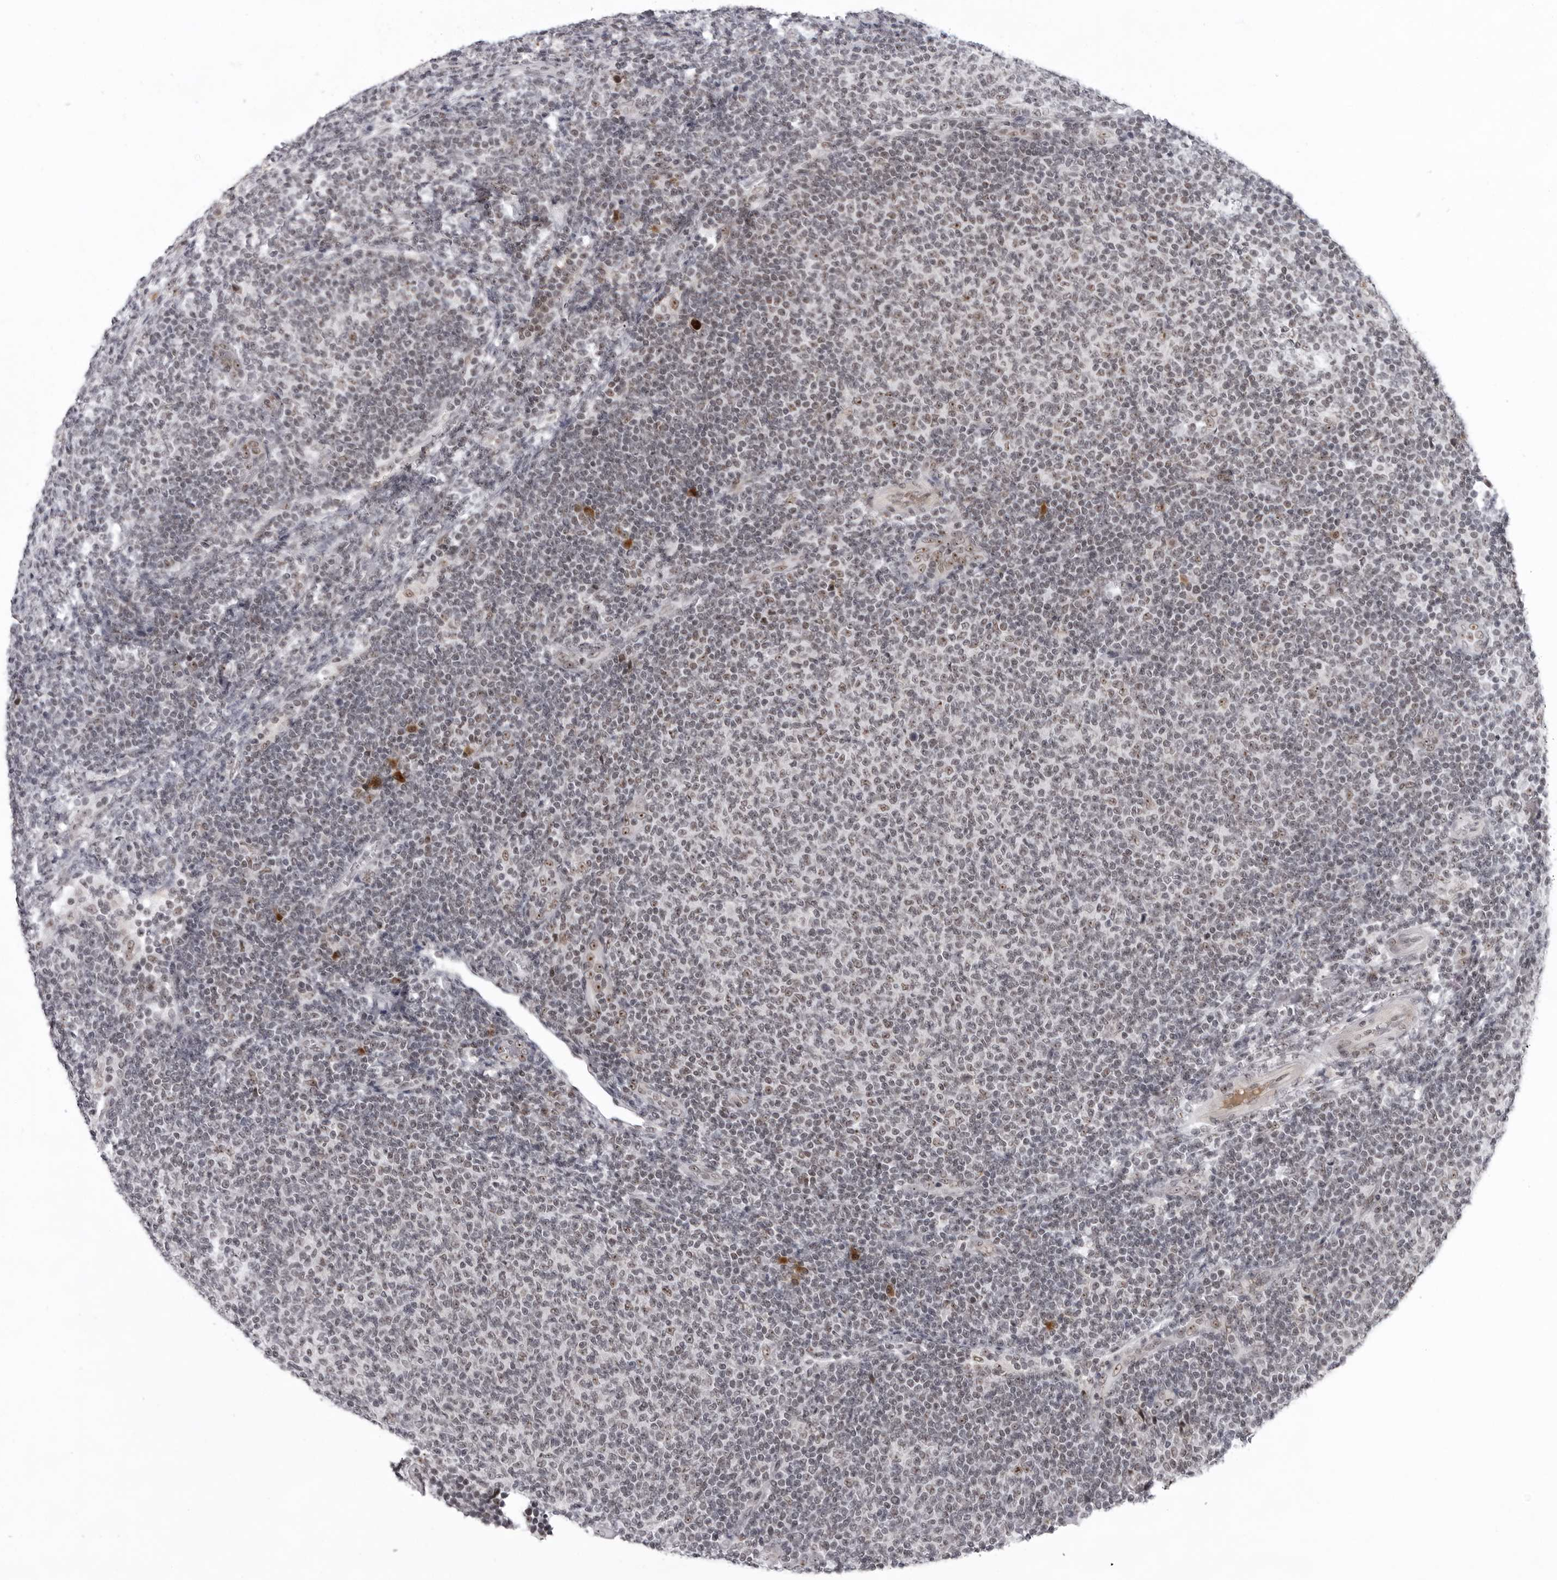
{"staining": {"intensity": "moderate", "quantity": "25%-75%", "location": "nuclear"}, "tissue": "lymphoma", "cell_type": "Tumor cells", "image_type": "cancer", "snomed": [{"axis": "morphology", "description": "Malignant lymphoma, non-Hodgkin's type, Low grade"}, {"axis": "topography", "description": "Lymph node"}], "caption": "Tumor cells show moderate nuclear staining in approximately 25%-75% of cells in low-grade malignant lymphoma, non-Hodgkin's type.", "gene": "EXOSC10", "patient": {"sex": "male", "age": 66}}